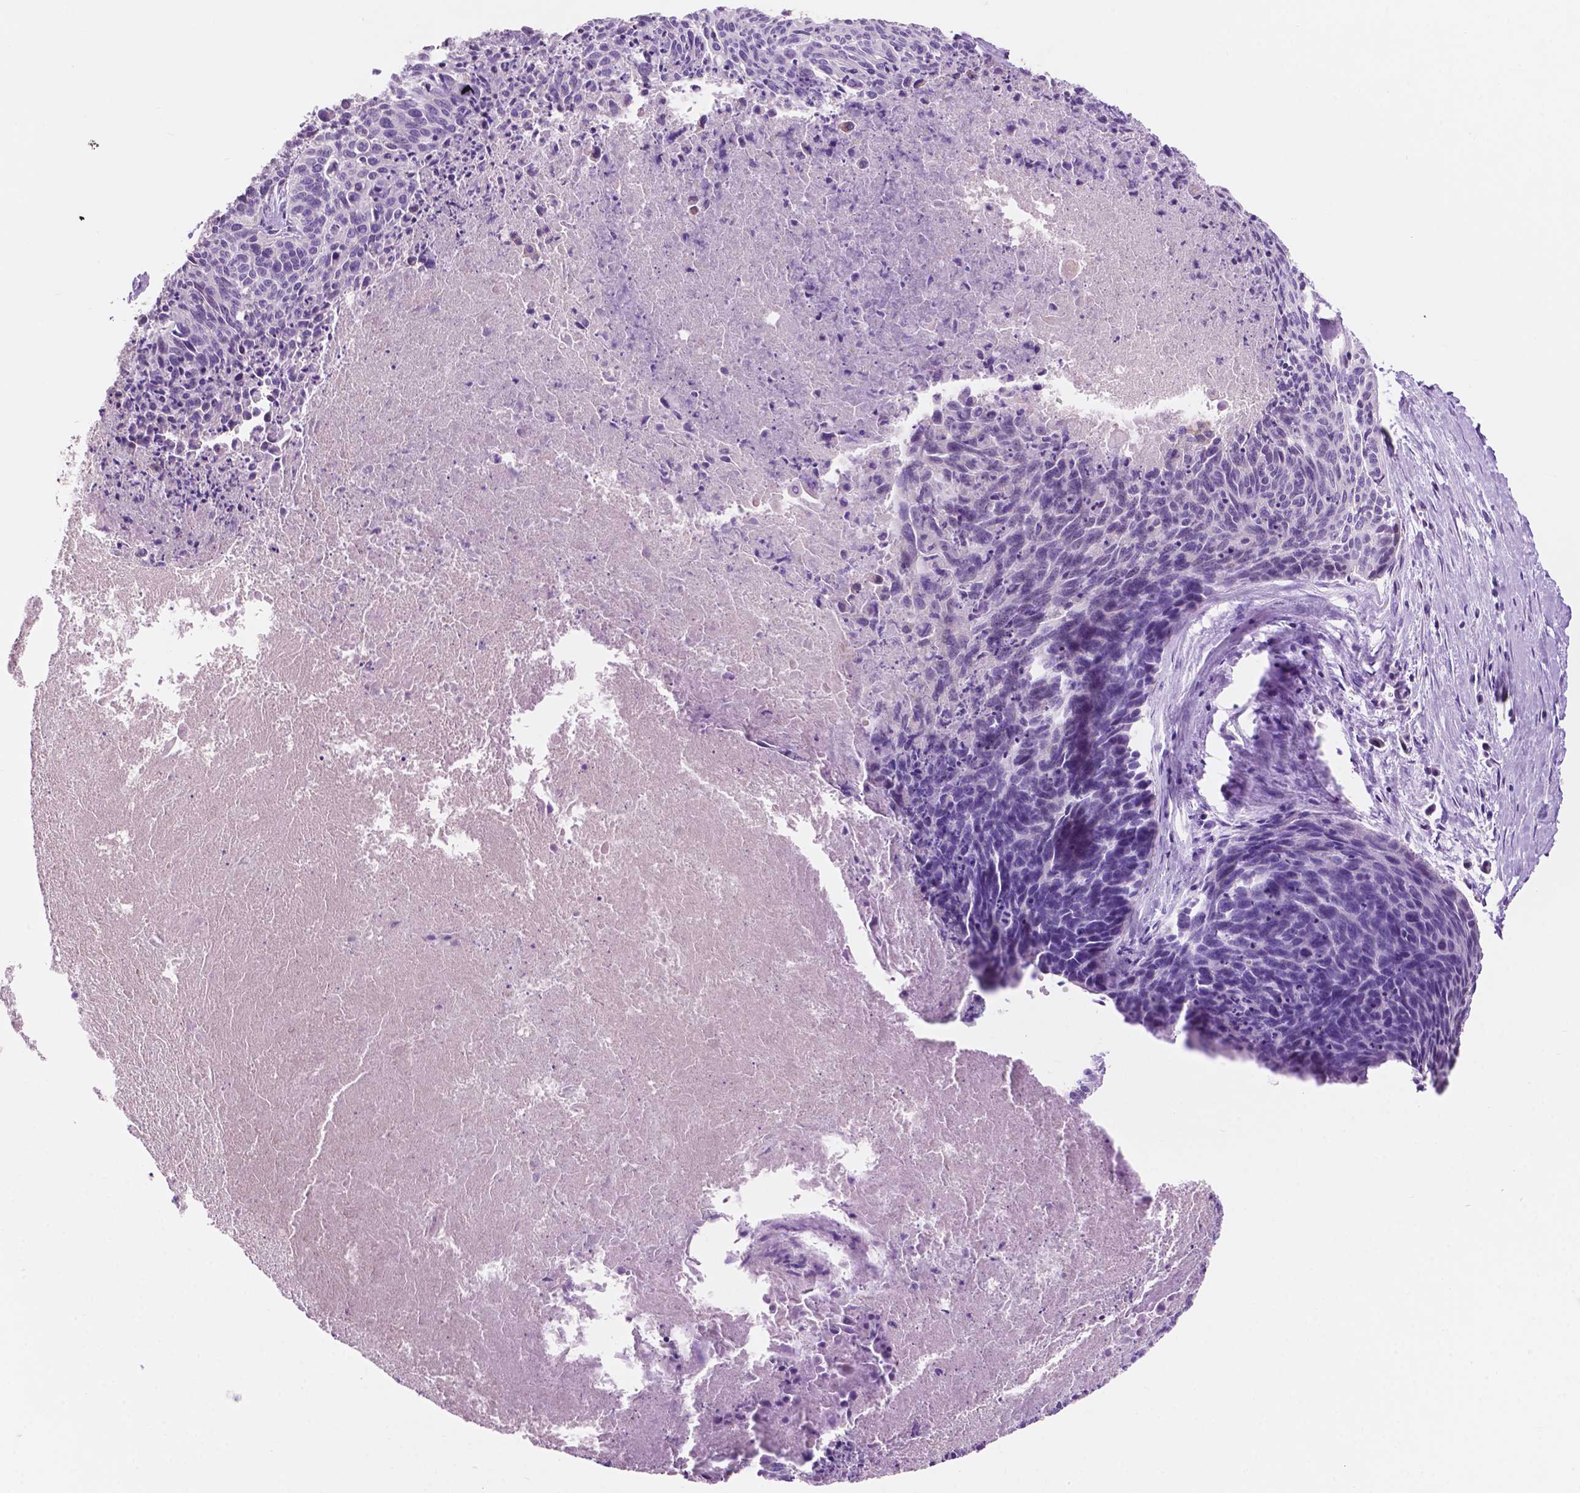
{"staining": {"intensity": "negative", "quantity": "none", "location": "none"}, "tissue": "cervical cancer", "cell_type": "Tumor cells", "image_type": "cancer", "snomed": [{"axis": "morphology", "description": "Squamous cell carcinoma, NOS"}, {"axis": "topography", "description": "Cervix"}], "caption": "Immunohistochemistry (IHC) image of squamous cell carcinoma (cervical) stained for a protein (brown), which shows no staining in tumor cells.", "gene": "CLDN17", "patient": {"sex": "female", "age": 55}}